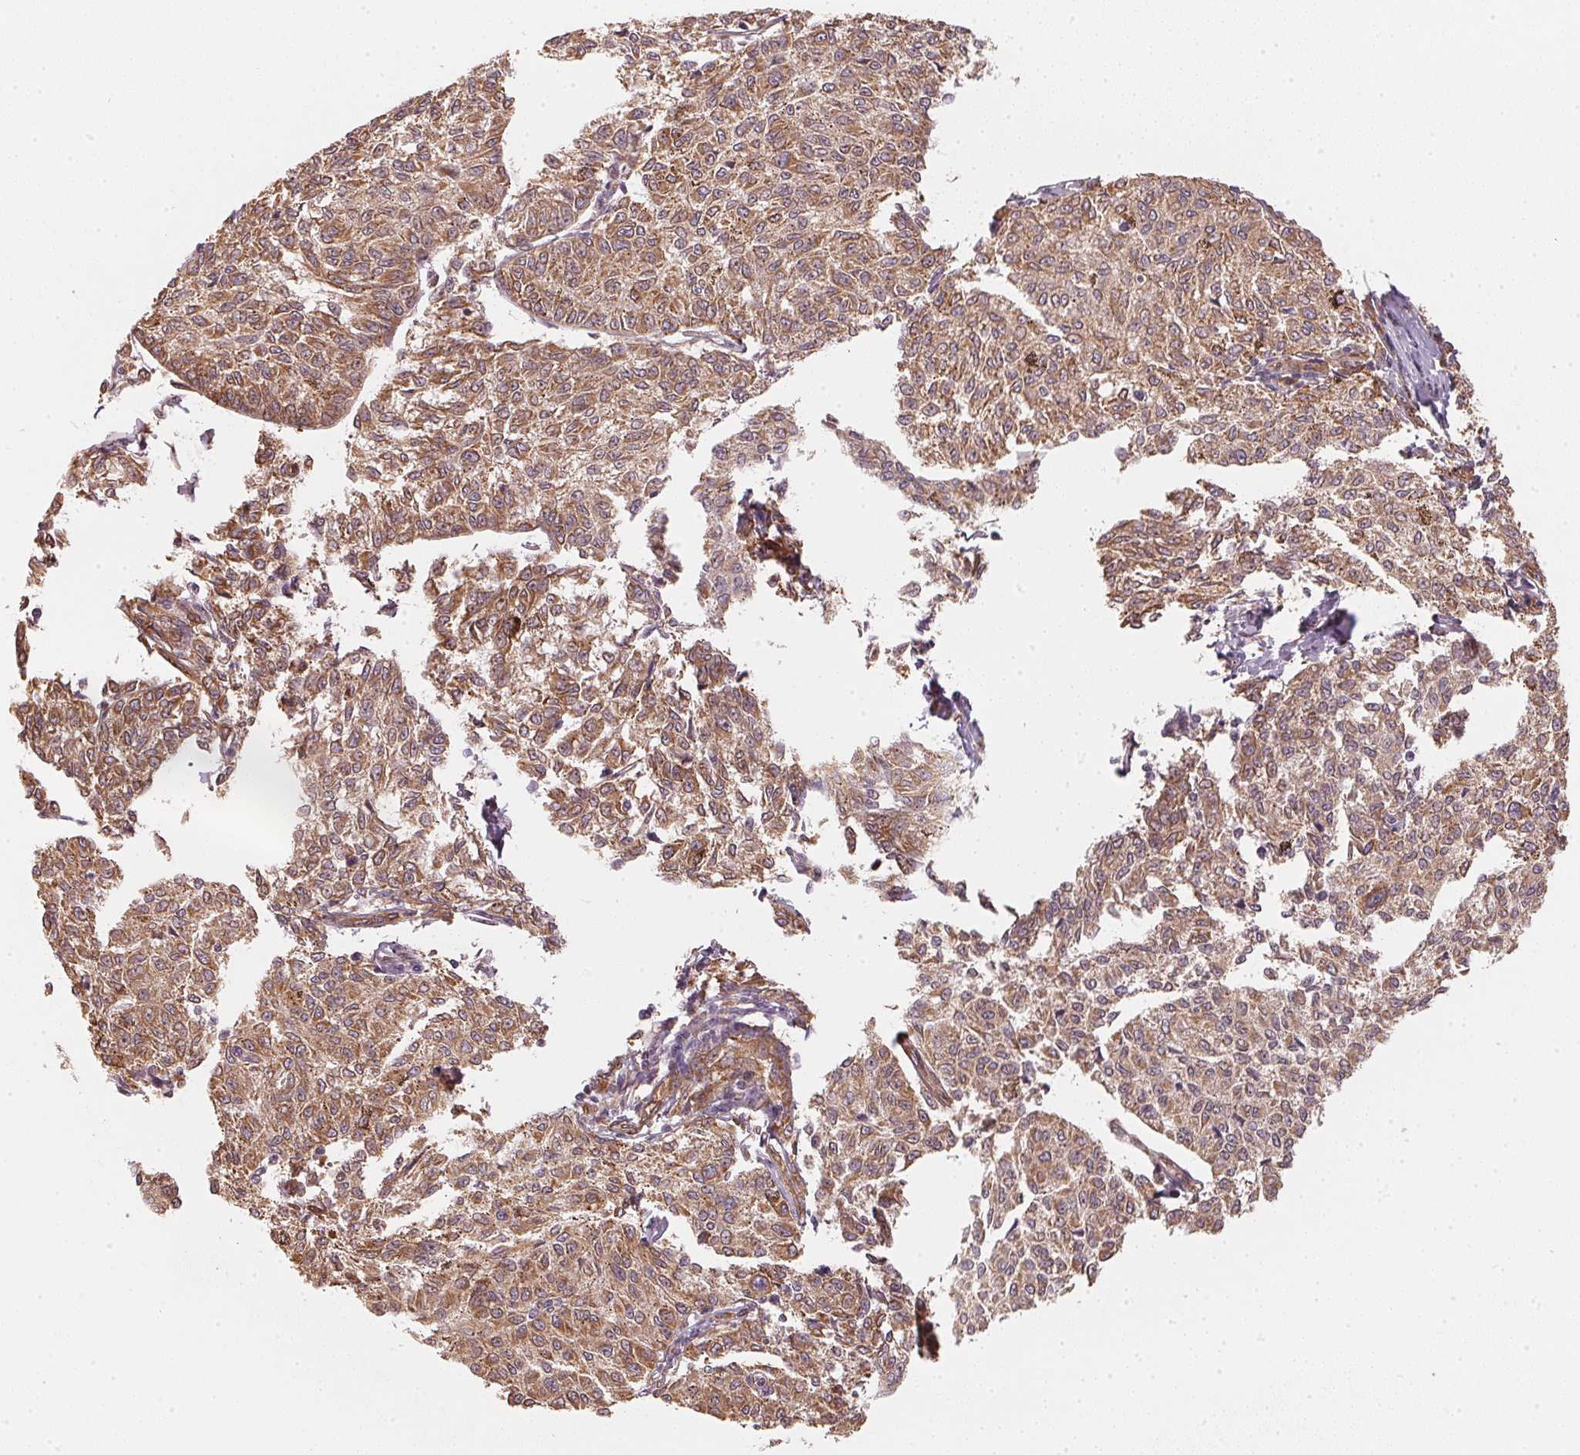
{"staining": {"intensity": "moderate", "quantity": ">75%", "location": "cytoplasmic/membranous"}, "tissue": "melanoma", "cell_type": "Tumor cells", "image_type": "cancer", "snomed": [{"axis": "morphology", "description": "Malignant melanoma, NOS"}, {"axis": "topography", "description": "Skin"}], "caption": "Moderate cytoplasmic/membranous protein expression is present in approximately >75% of tumor cells in malignant melanoma.", "gene": "STRN4", "patient": {"sex": "female", "age": 72}}